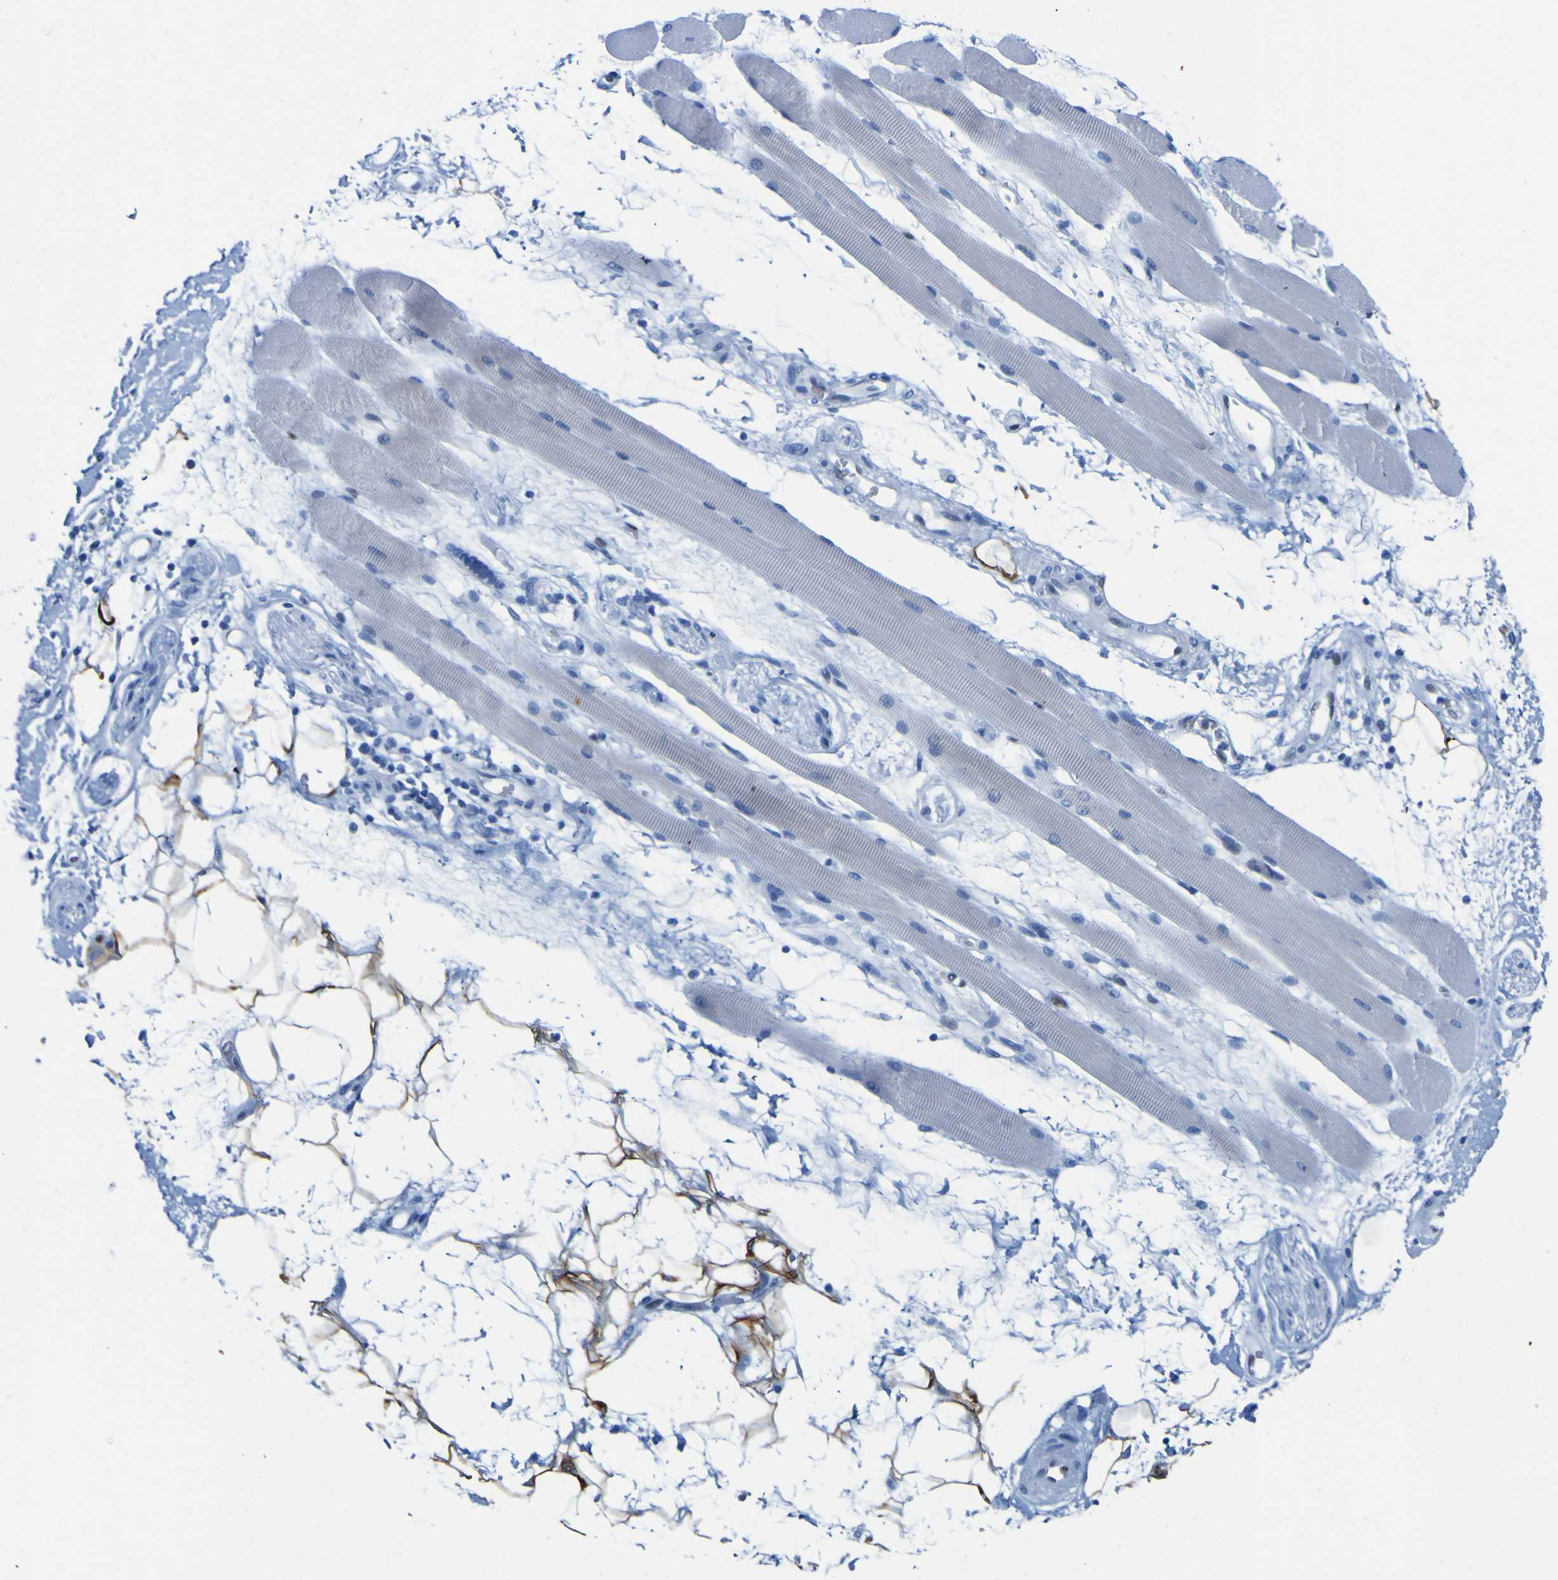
{"staining": {"intensity": "negative", "quantity": "none", "location": "none"}, "tissue": "skeletal muscle", "cell_type": "Myocytes", "image_type": "normal", "snomed": [{"axis": "morphology", "description": "Normal tissue, NOS"}, {"axis": "topography", "description": "Skeletal muscle"}, {"axis": "topography", "description": "Peripheral nerve tissue"}], "caption": "This is a histopathology image of immunohistochemistry staining of benign skeletal muscle, which shows no expression in myocytes.", "gene": "DACH1", "patient": {"sex": "female", "age": 84}}